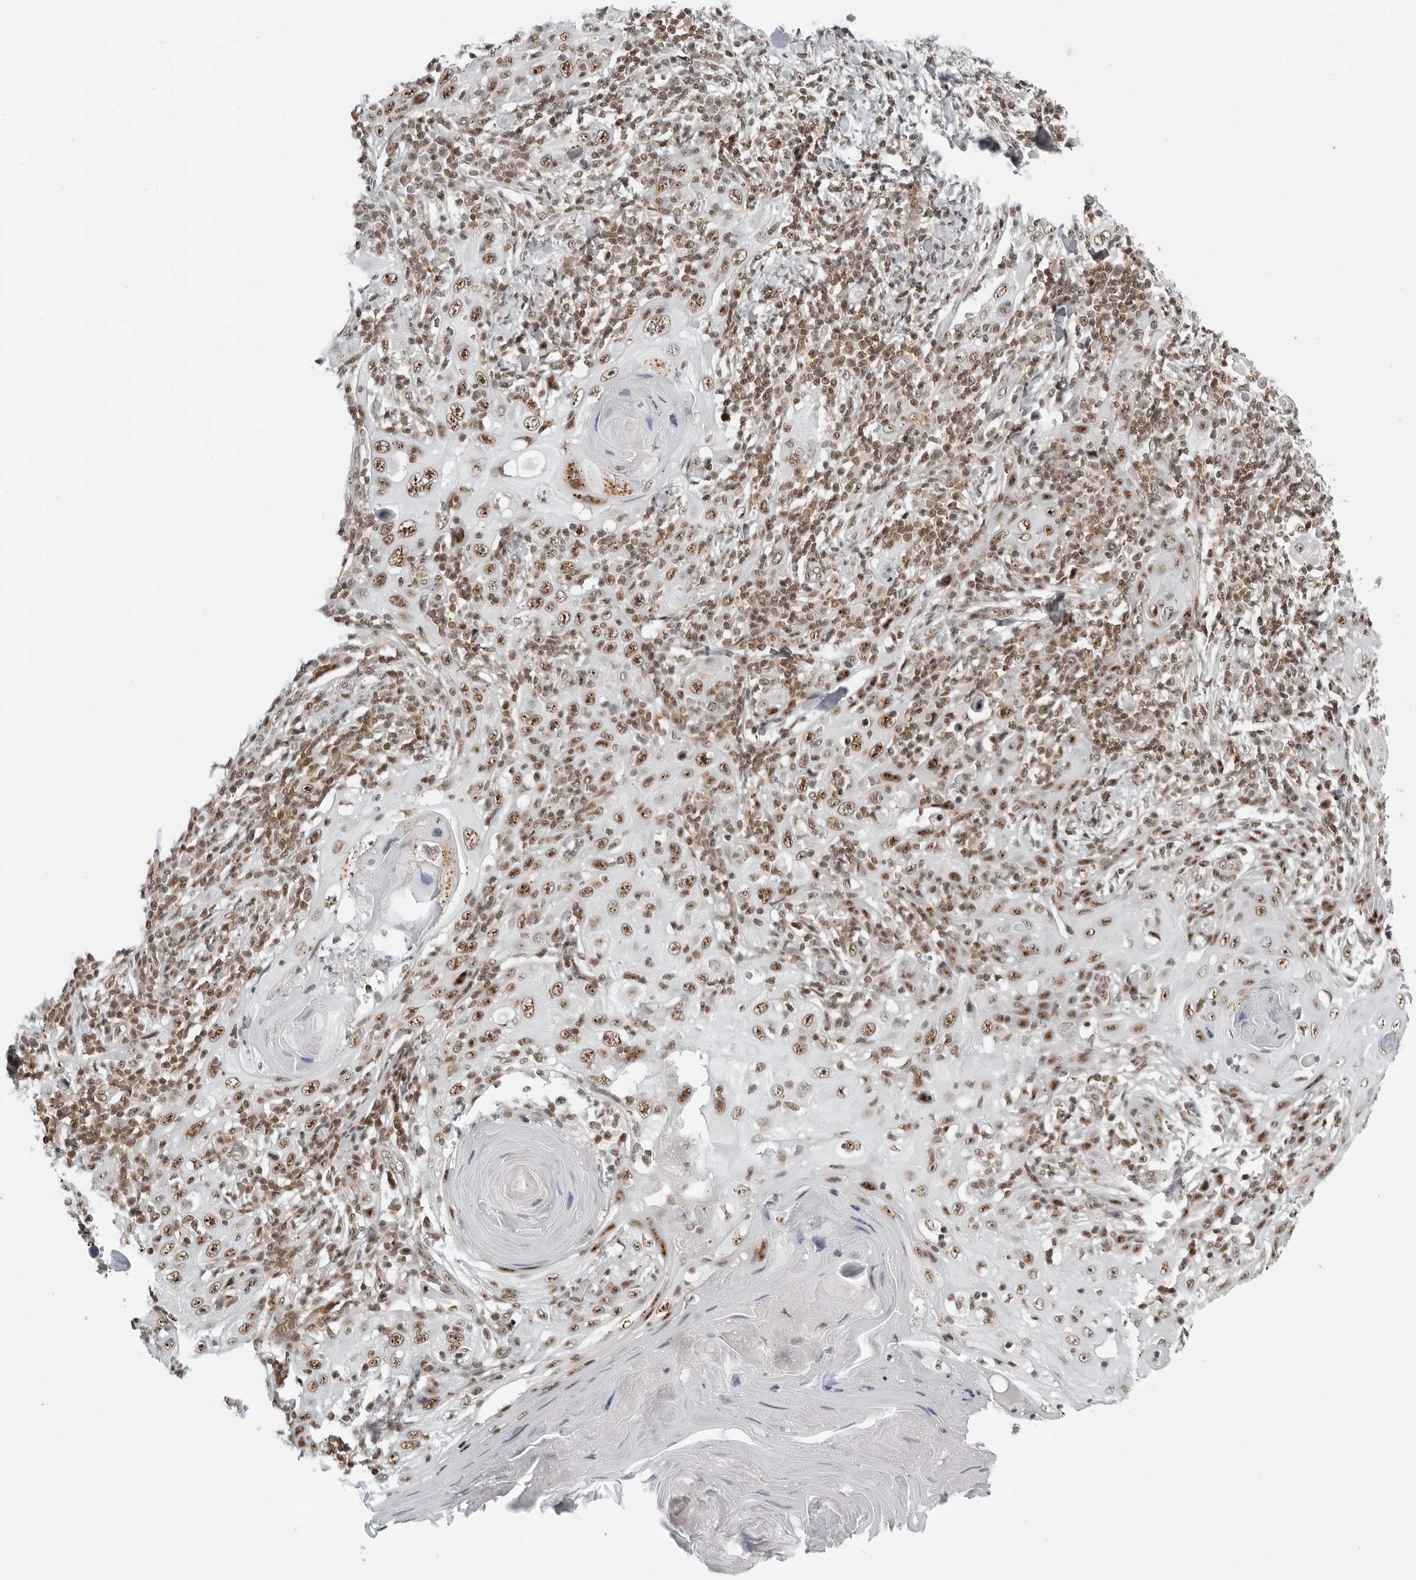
{"staining": {"intensity": "moderate", "quantity": ">75%", "location": "nuclear"}, "tissue": "skin cancer", "cell_type": "Tumor cells", "image_type": "cancer", "snomed": [{"axis": "morphology", "description": "Squamous cell carcinoma, NOS"}, {"axis": "topography", "description": "Skin"}], "caption": "Tumor cells show medium levels of moderate nuclear expression in about >75% of cells in skin cancer (squamous cell carcinoma).", "gene": "WRAP53", "patient": {"sex": "female", "age": 88}}